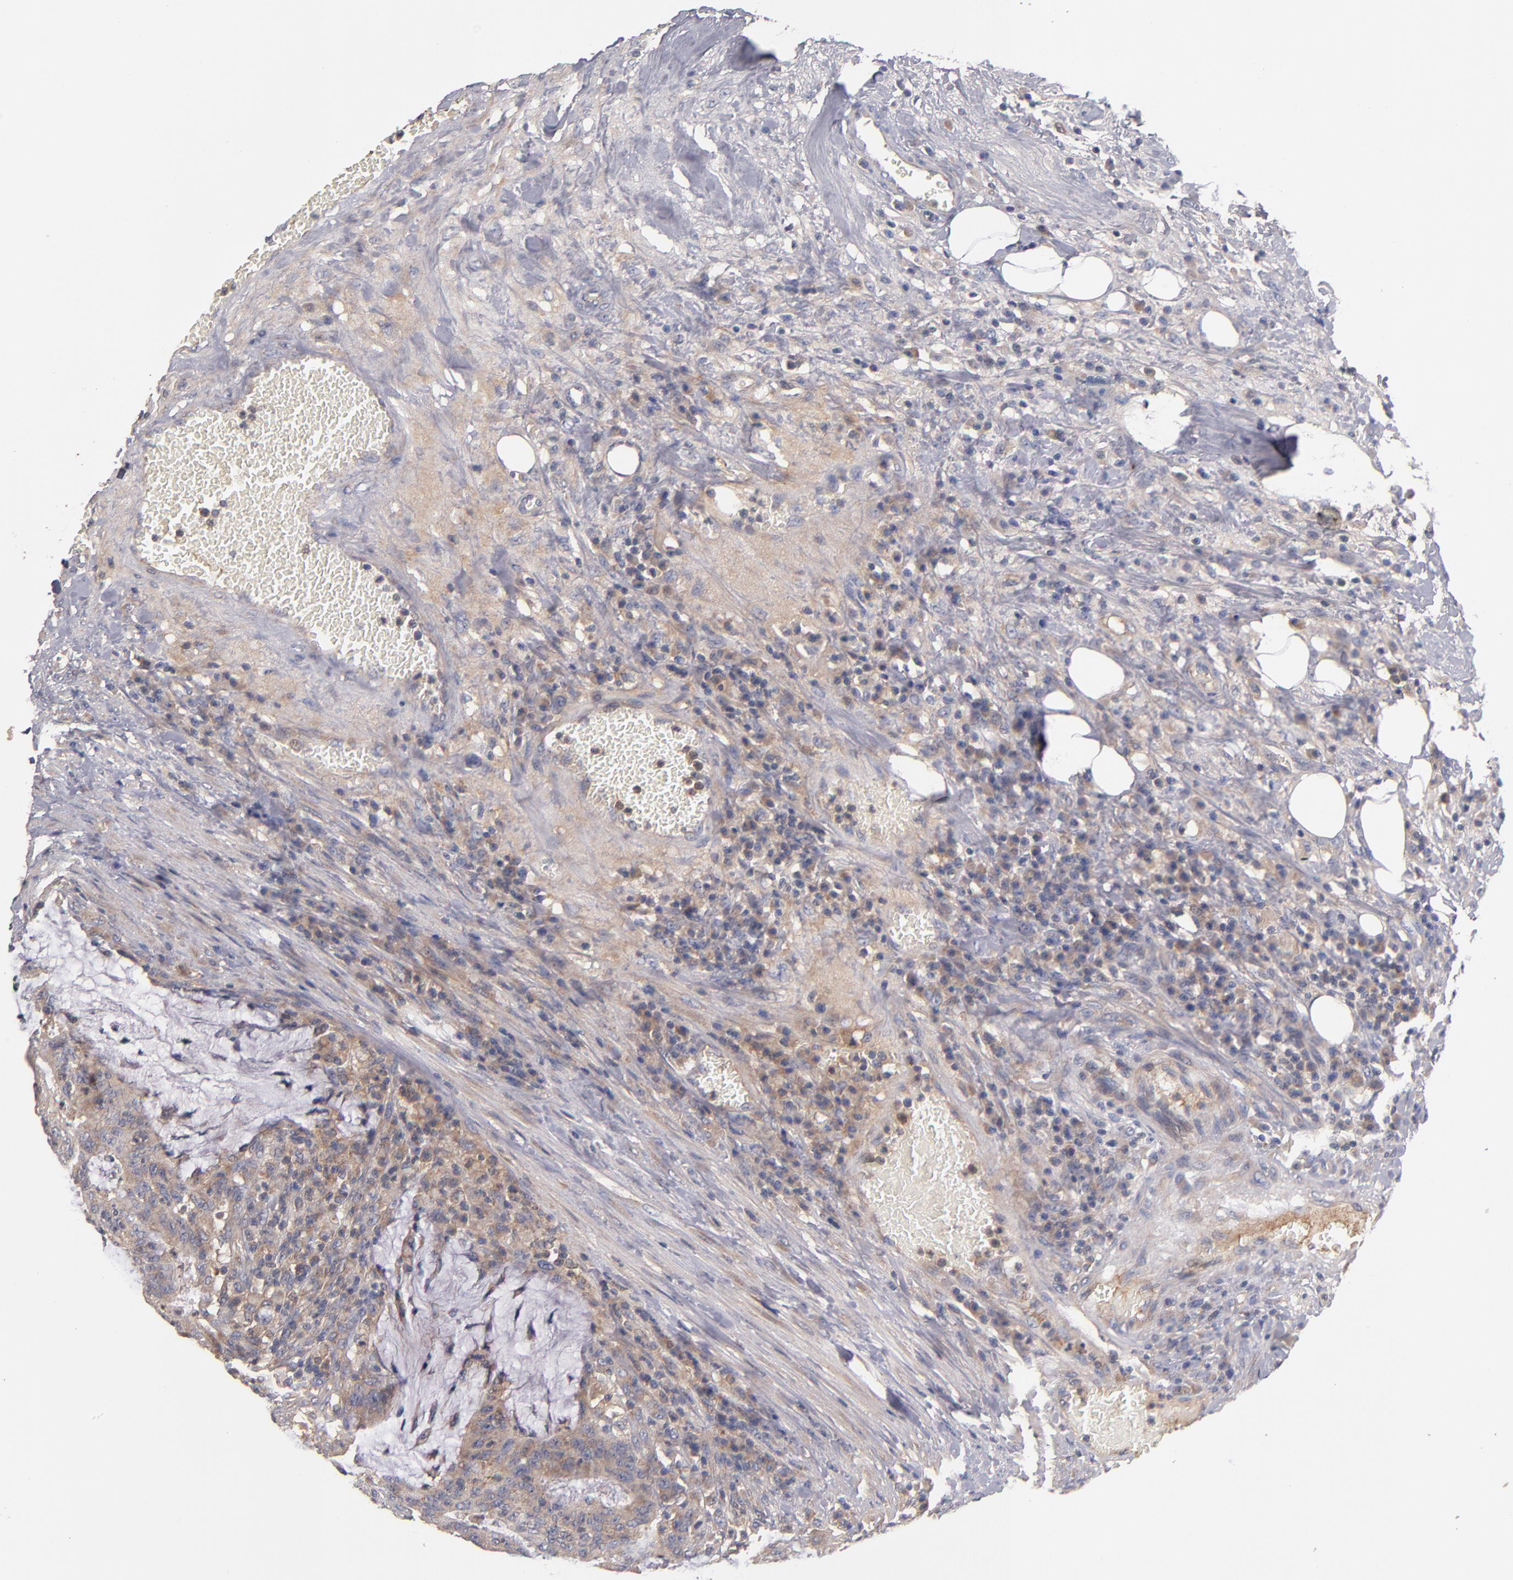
{"staining": {"intensity": "weak", "quantity": ">75%", "location": "cytoplasmic/membranous"}, "tissue": "colorectal cancer", "cell_type": "Tumor cells", "image_type": "cancer", "snomed": [{"axis": "morphology", "description": "Adenocarcinoma, NOS"}, {"axis": "topography", "description": "Colon"}], "caption": "This is a histology image of immunohistochemistry staining of colorectal adenocarcinoma, which shows weak positivity in the cytoplasmic/membranous of tumor cells.", "gene": "DACT1", "patient": {"sex": "male", "age": 54}}